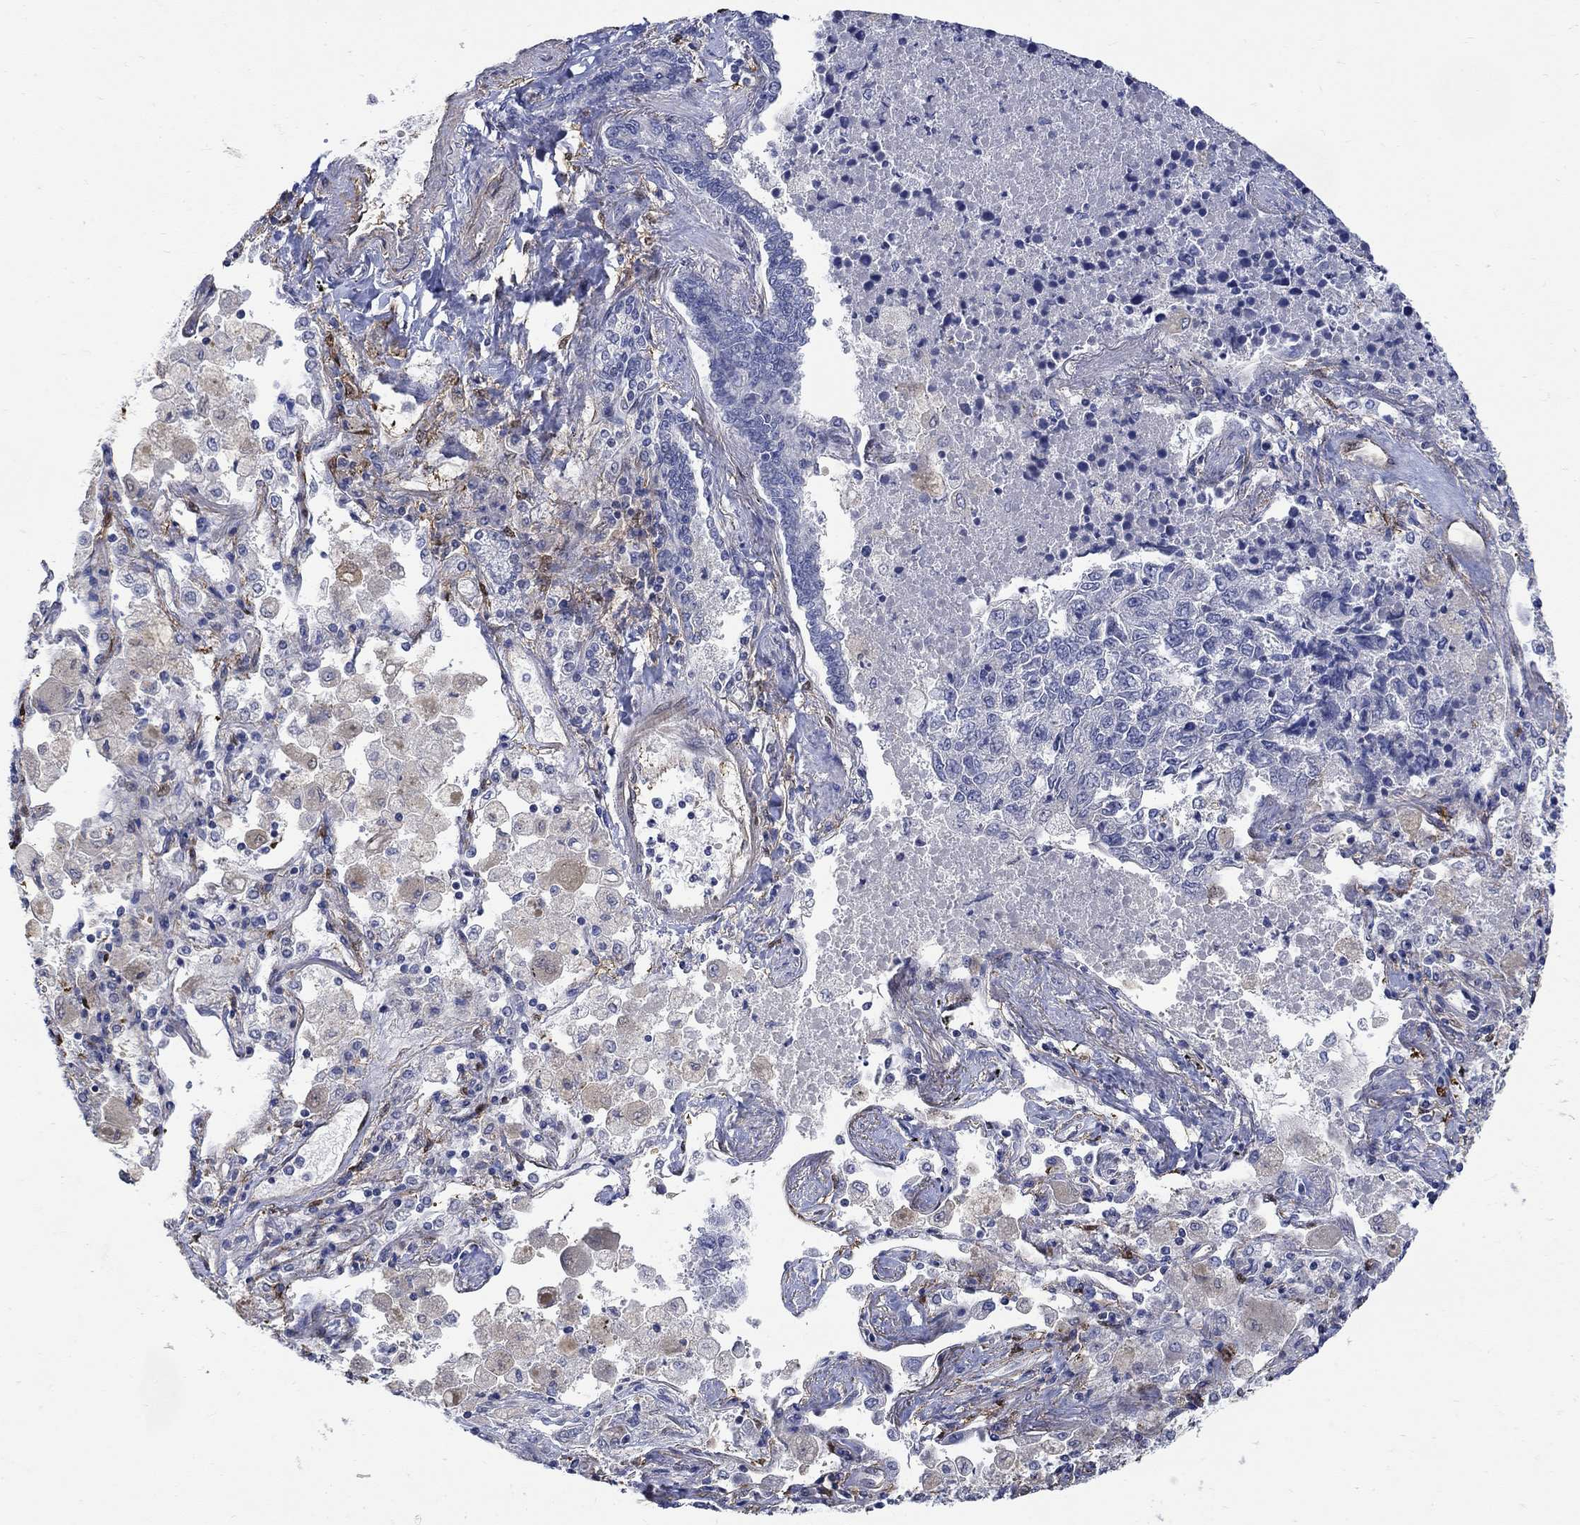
{"staining": {"intensity": "negative", "quantity": "none", "location": "none"}, "tissue": "lung cancer", "cell_type": "Tumor cells", "image_type": "cancer", "snomed": [{"axis": "morphology", "description": "Adenocarcinoma, NOS"}, {"axis": "topography", "description": "Lung"}], "caption": "This image is of lung cancer stained with IHC to label a protein in brown with the nuclei are counter-stained blue. There is no staining in tumor cells.", "gene": "TGM2", "patient": {"sex": "male", "age": 49}}